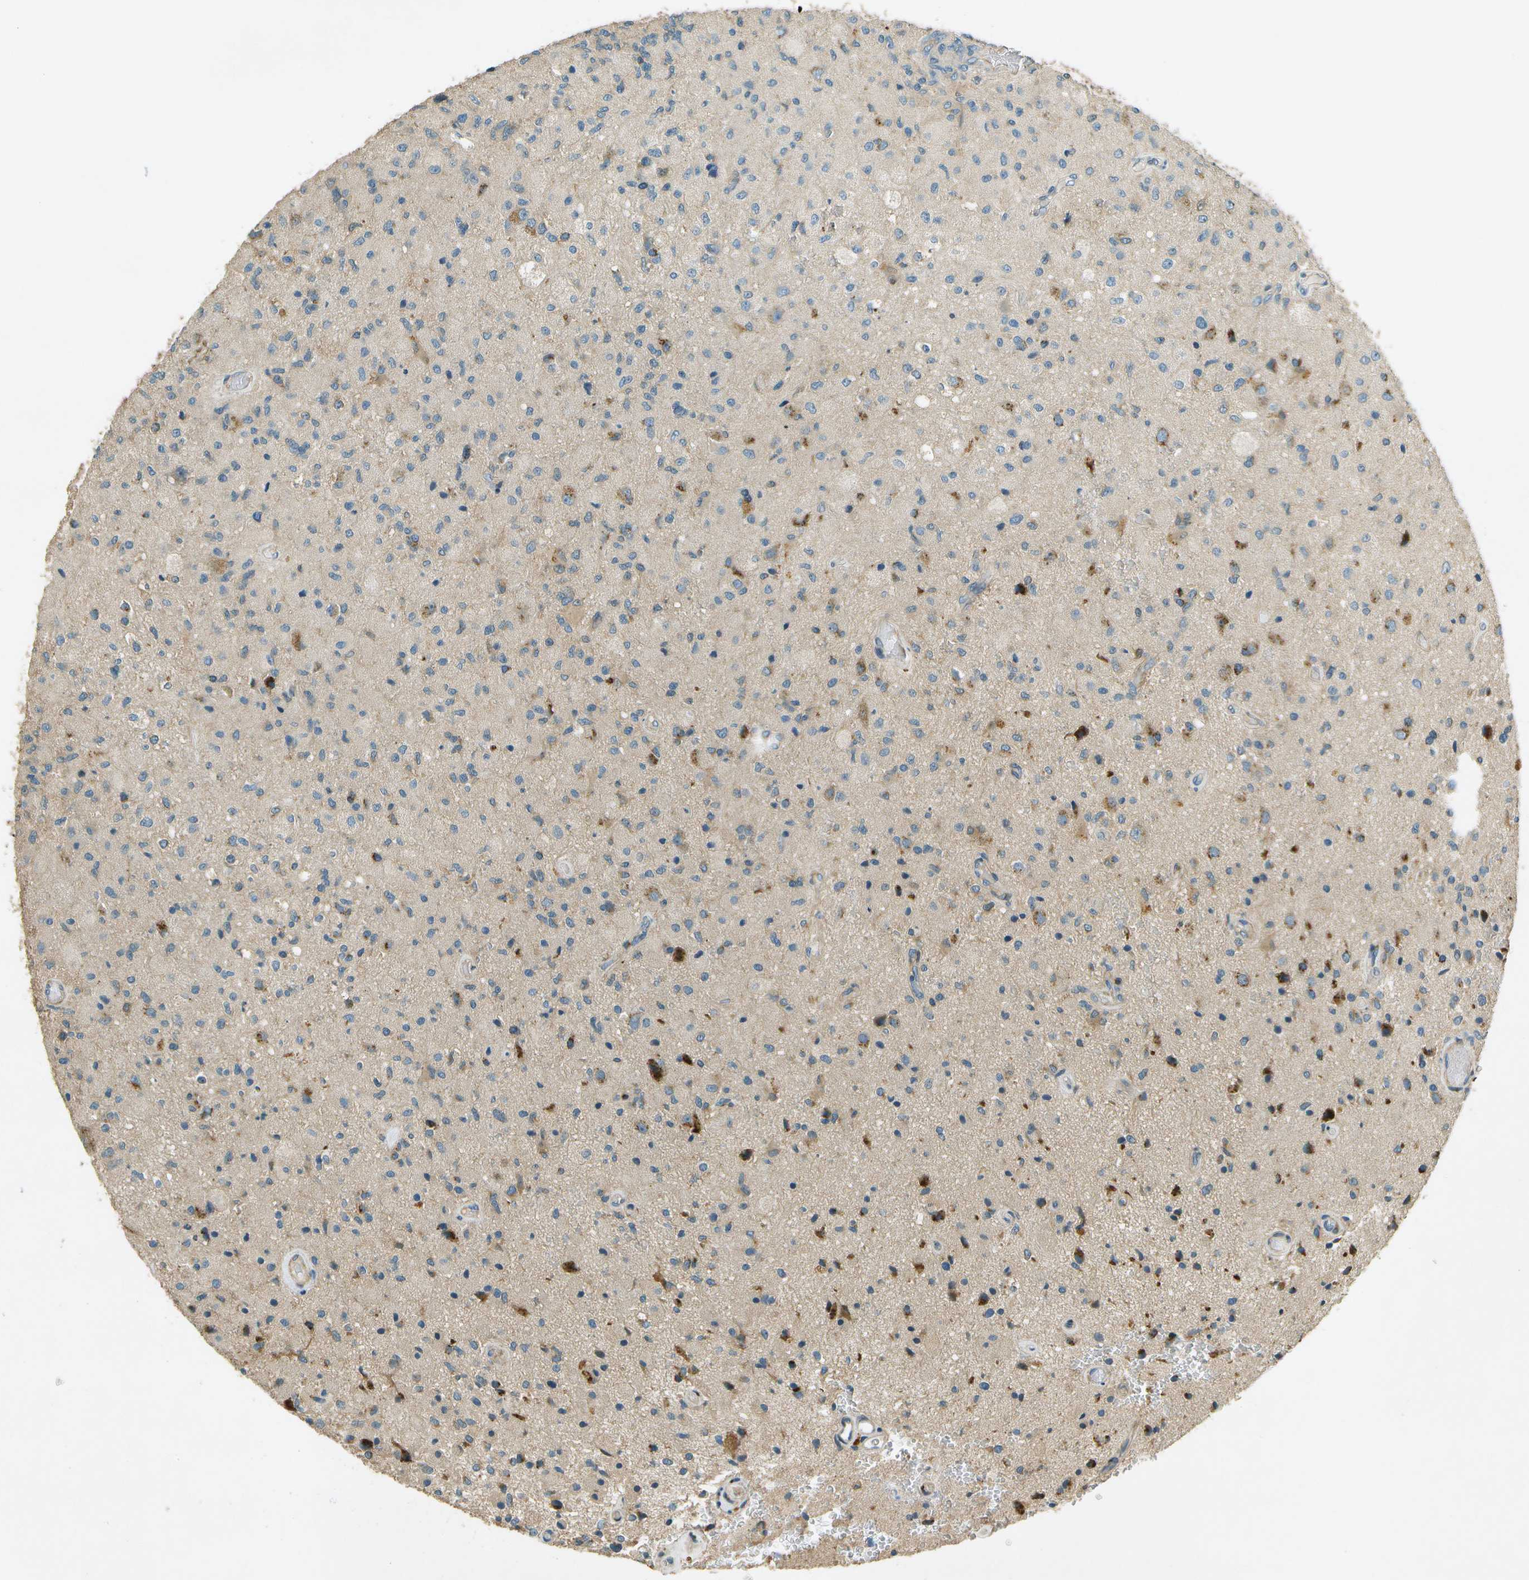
{"staining": {"intensity": "strong", "quantity": "<25%", "location": "cytoplasmic/membranous"}, "tissue": "glioma", "cell_type": "Tumor cells", "image_type": "cancer", "snomed": [{"axis": "morphology", "description": "Normal tissue, NOS"}, {"axis": "morphology", "description": "Glioma, malignant, High grade"}, {"axis": "topography", "description": "Cerebral cortex"}], "caption": "Malignant glioma (high-grade) tissue displays strong cytoplasmic/membranous staining in approximately <25% of tumor cells, visualized by immunohistochemistry. (IHC, brightfield microscopy, high magnification).", "gene": "NUDT4", "patient": {"sex": "male", "age": 77}}